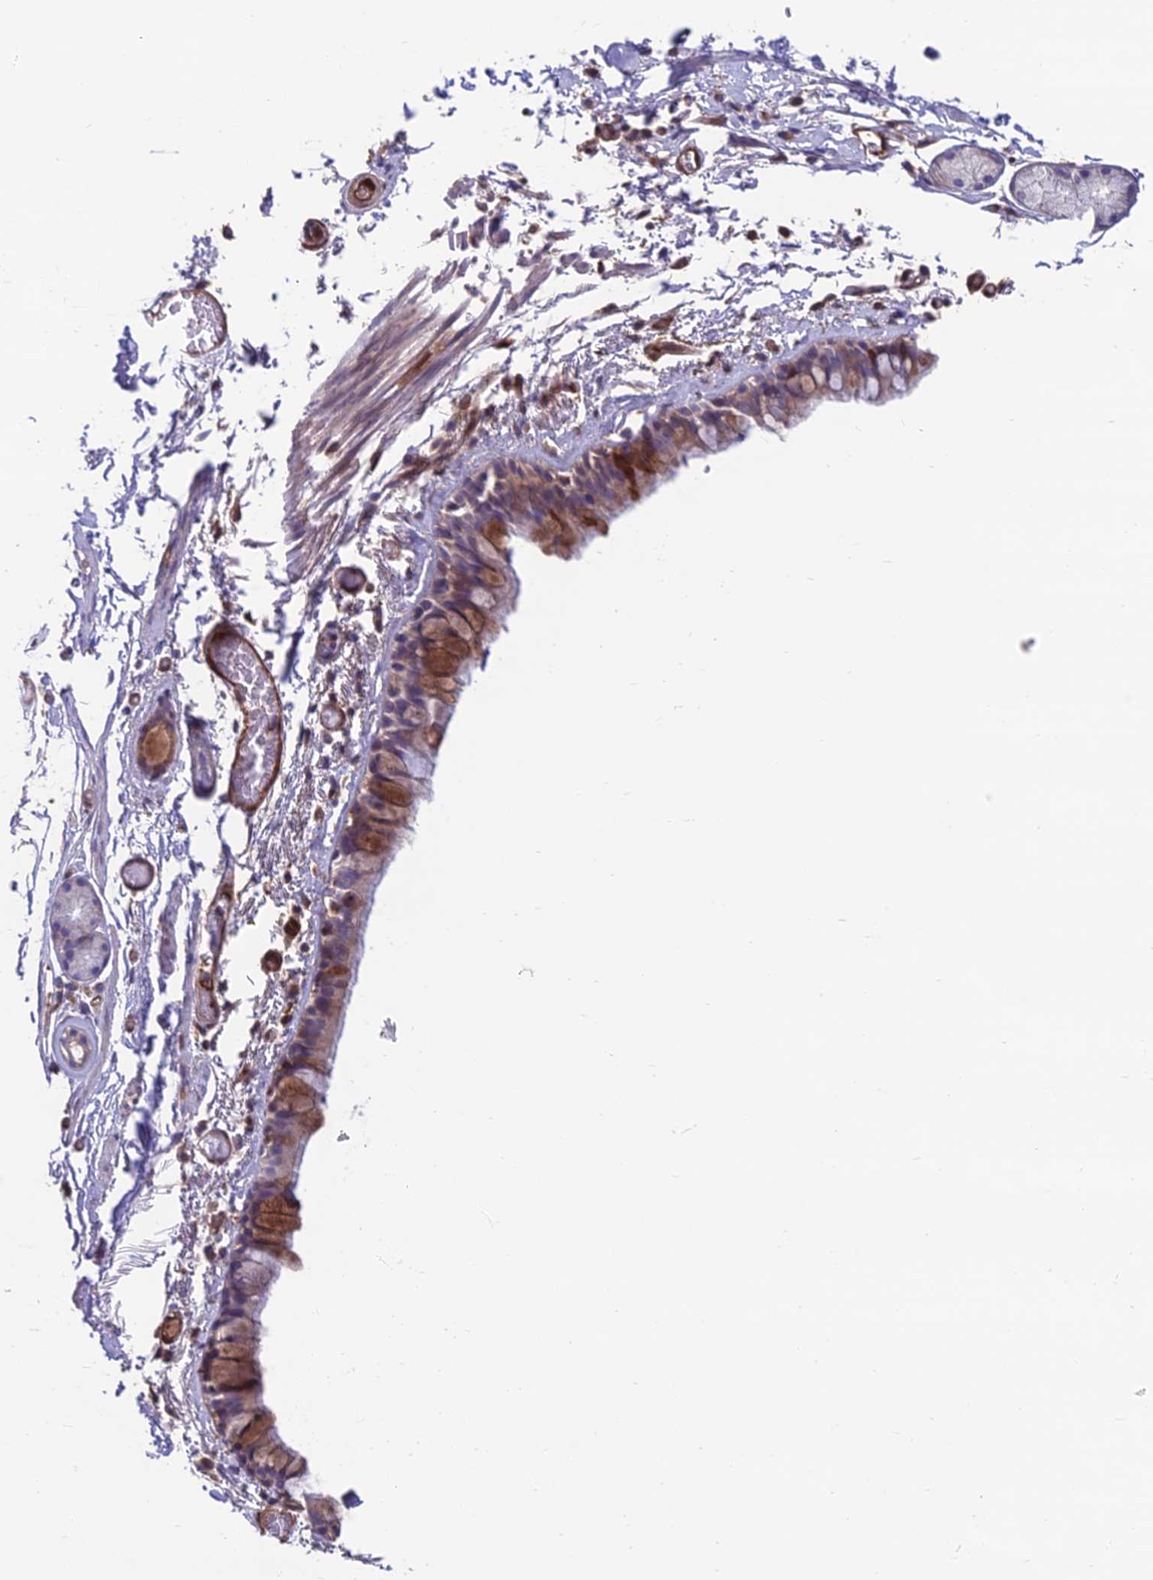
{"staining": {"intensity": "moderate", "quantity": "25%-75%", "location": "cytoplasmic/membranous"}, "tissue": "bronchus", "cell_type": "Respiratory epithelial cells", "image_type": "normal", "snomed": [{"axis": "morphology", "description": "Normal tissue, NOS"}, {"axis": "topography", "description": "Cartilage tissue"}], "caption": "A high-resolution image shows immunohistochemistry staining of benign bronchus, which displays moderate cytoplasmic/membranous expression in approximately 25%-75% of respiratory epithelial cells.", "gene": "RTN4RL1", "patient": {"sex": "male", "age": 63}}